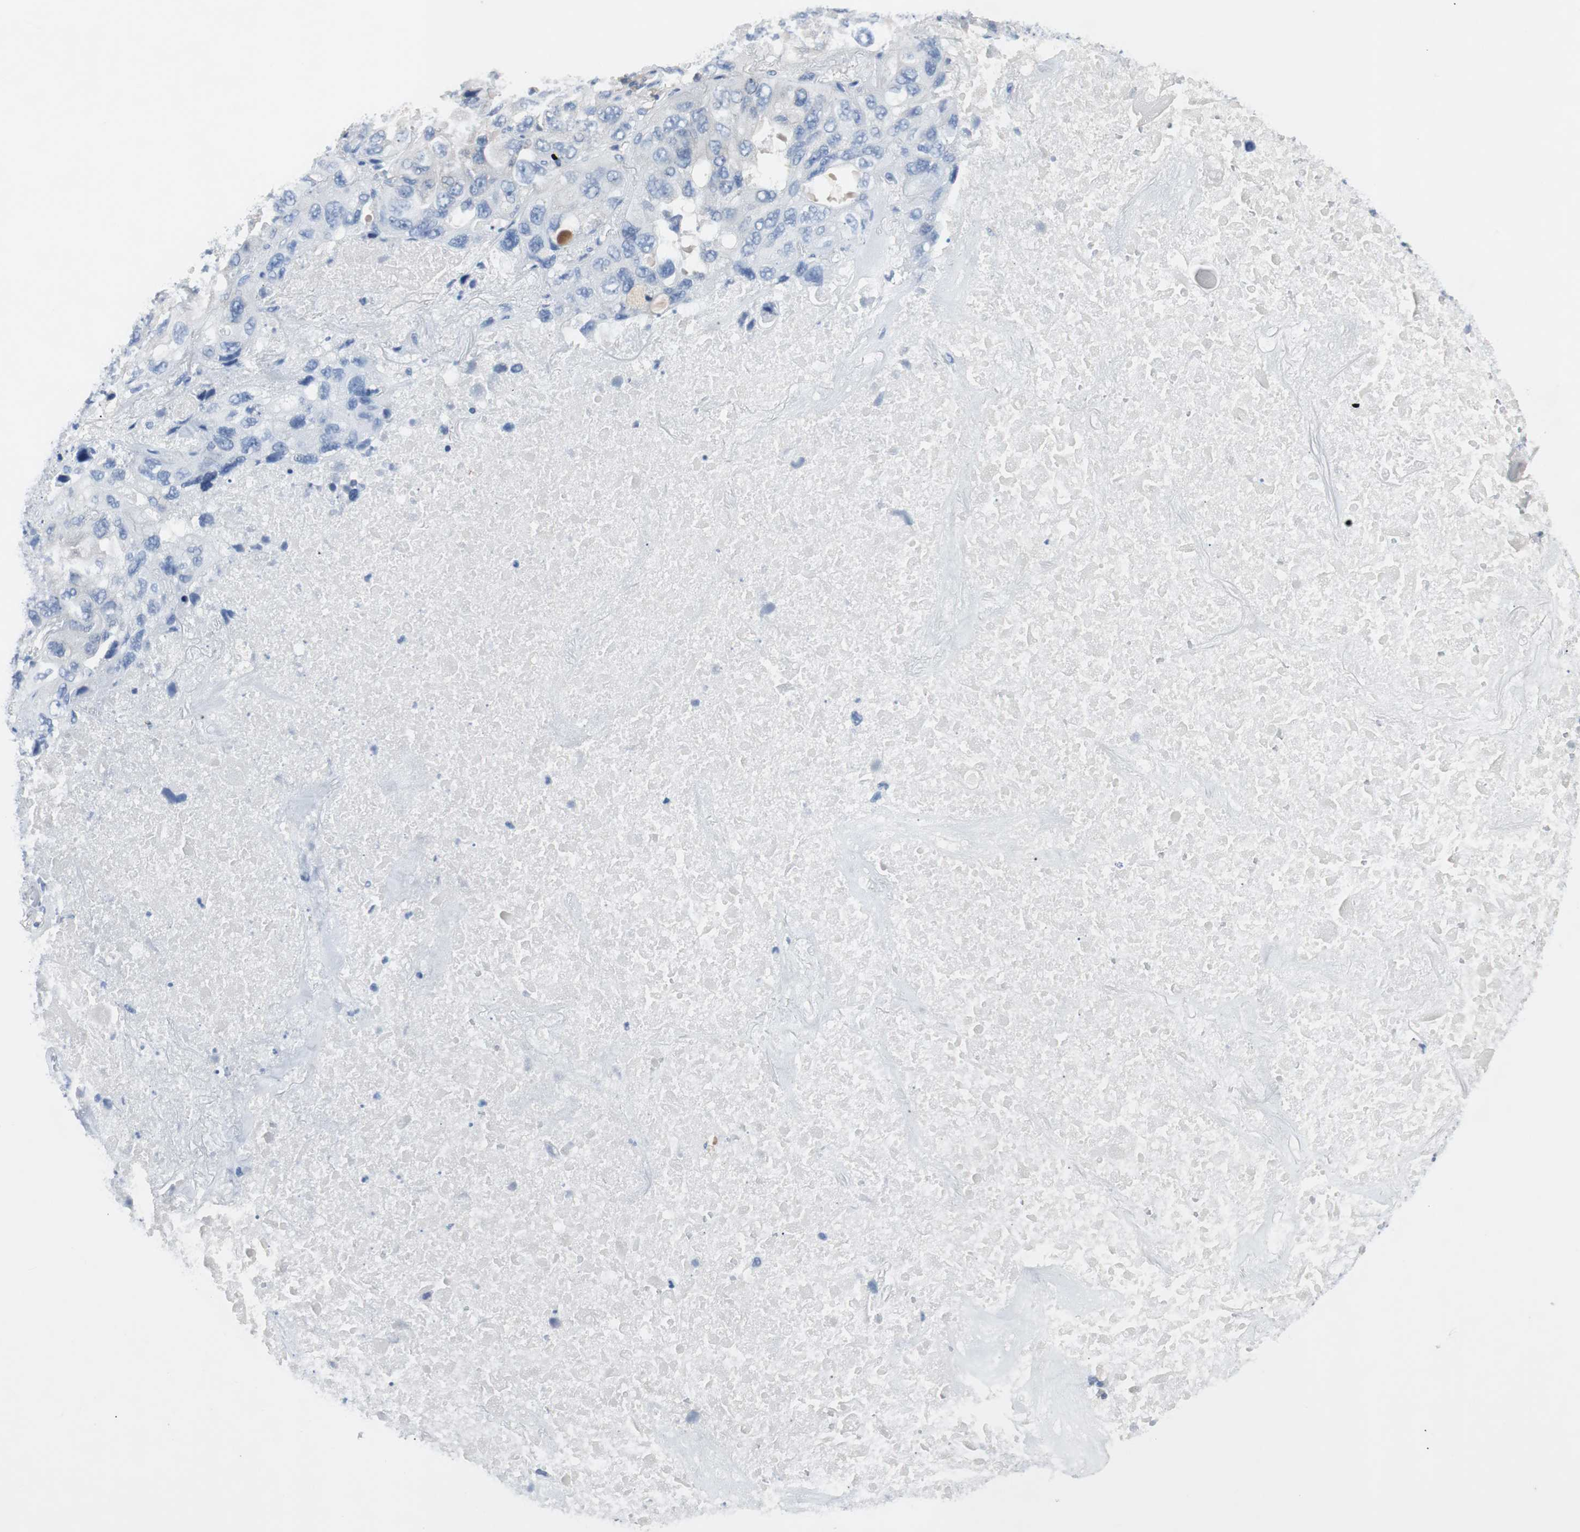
{"staining": {"intensity": "negative", "quantity": "none", "location": "none"}, "tissue": "lung cancer", "cell_type": "Tumor cells", "image_type": "cancer", "snomed": [{"axis": "morphology", "description": "Squamous cell carcinoma, NOS"}, {"axis": "topography", "description": "Lung"}], "caption": "IHC image of neoplastic tissue: human lung cancer (squamous cell carcinoma) stained with DAB exhibits no significant protein expression in tumor cells.", "gene": "EEF2K", "patient": {"sex": "female", "age": 73}}